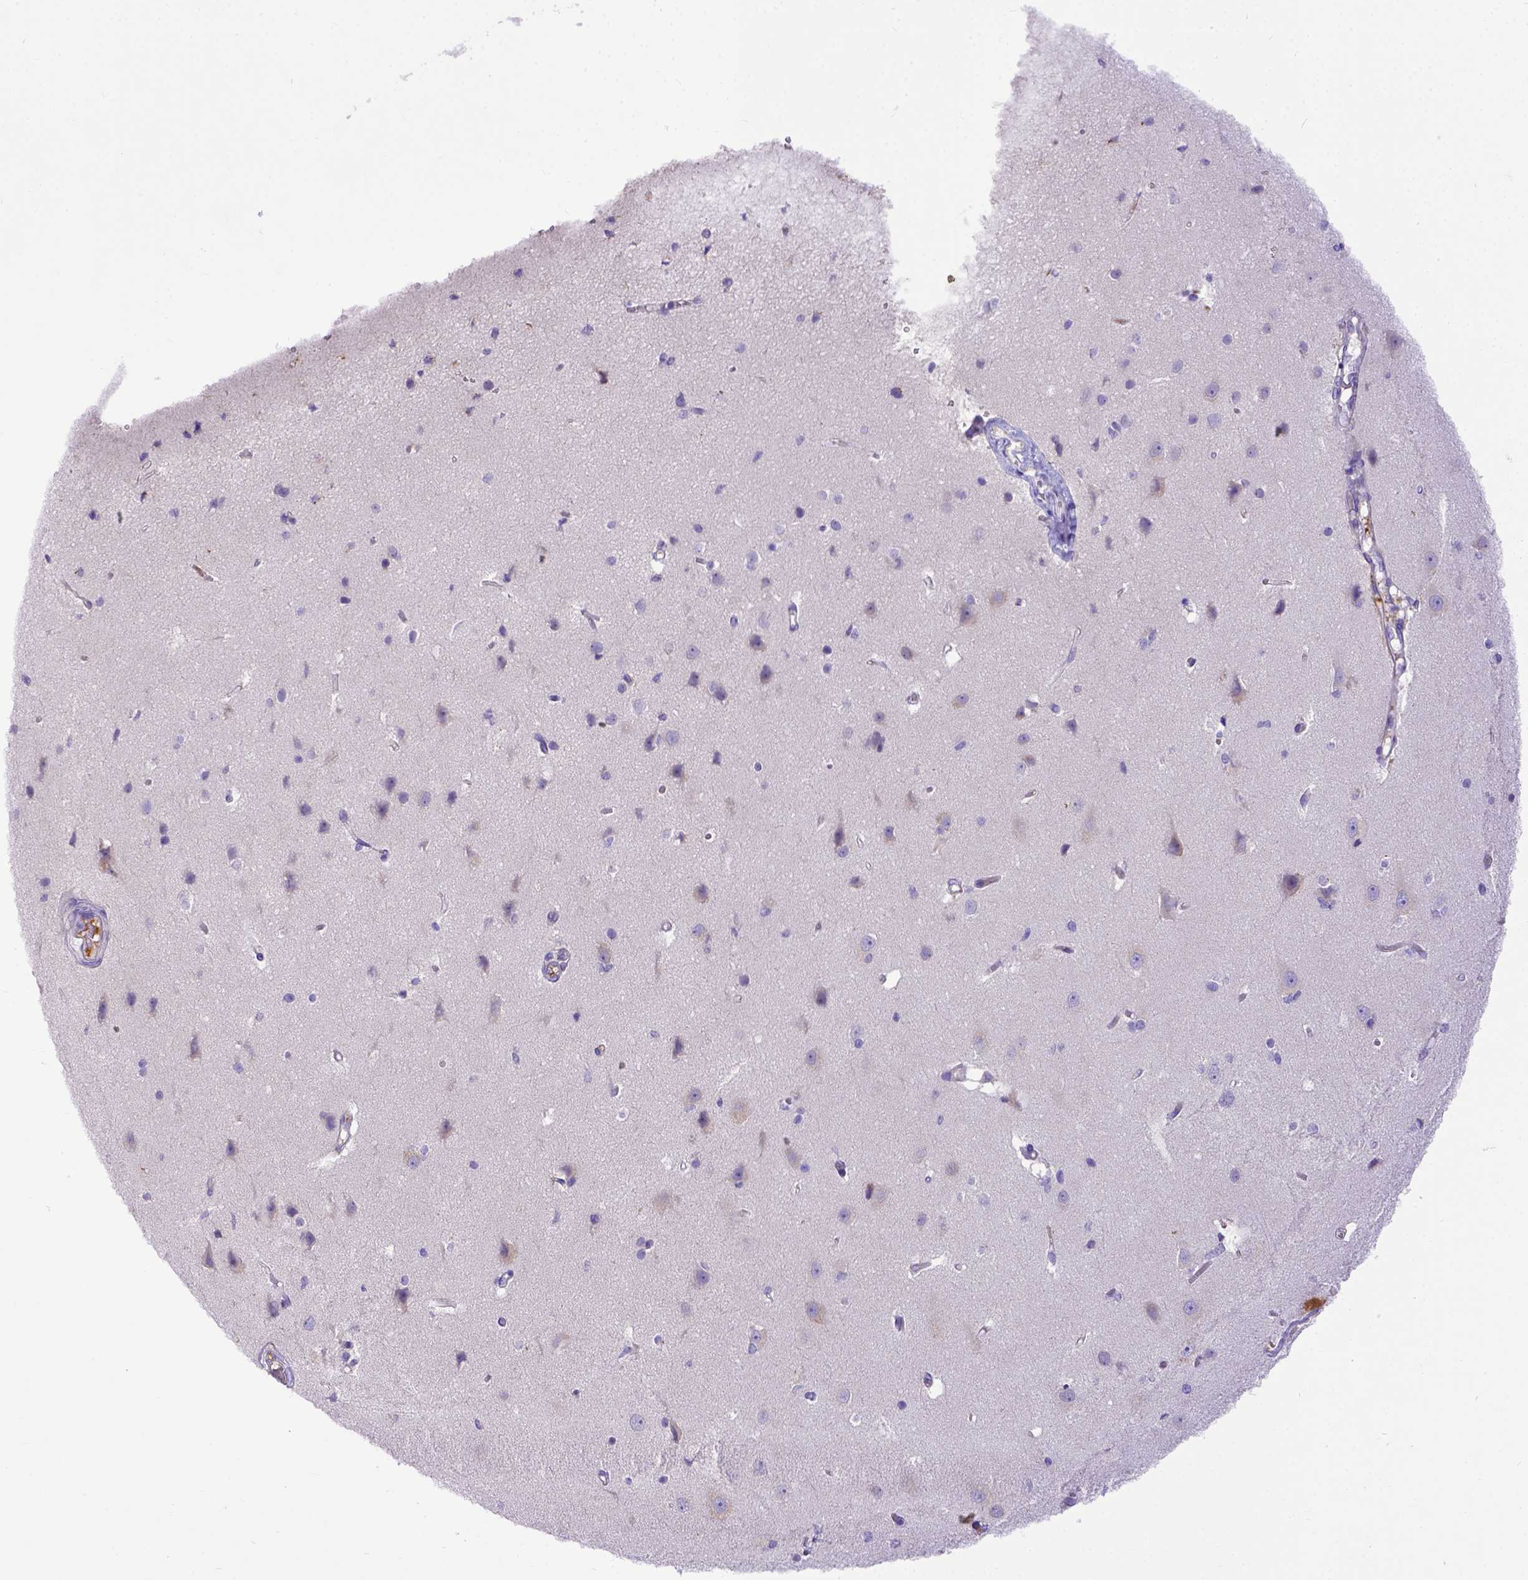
{"staining": {"intensity": "negative", "quantity": "none", "location": "none"}, "tissue": "cerebral cortex", "cell_type": "Endothelial cells", "image_type": "normal", "snomed": [{"axis": "morphology", "description": "Normal tissue, NOS"}, {"axis": "topography", "description": "Cerebral cortex"}], "caption": "IHC photomicrograph of normal cerebral cortex stained for a protein (brown), which shows no expression in endothelial cells. (Stains: DAB (3,3'-diaminobenzidine) immunohistochemistry (IHC) with hematoxylin counter stain, Microscopy: brightfield microscopy at high magnification).", "gene": "CFAP300", "patient": {"sex": "male", "age": 37}}